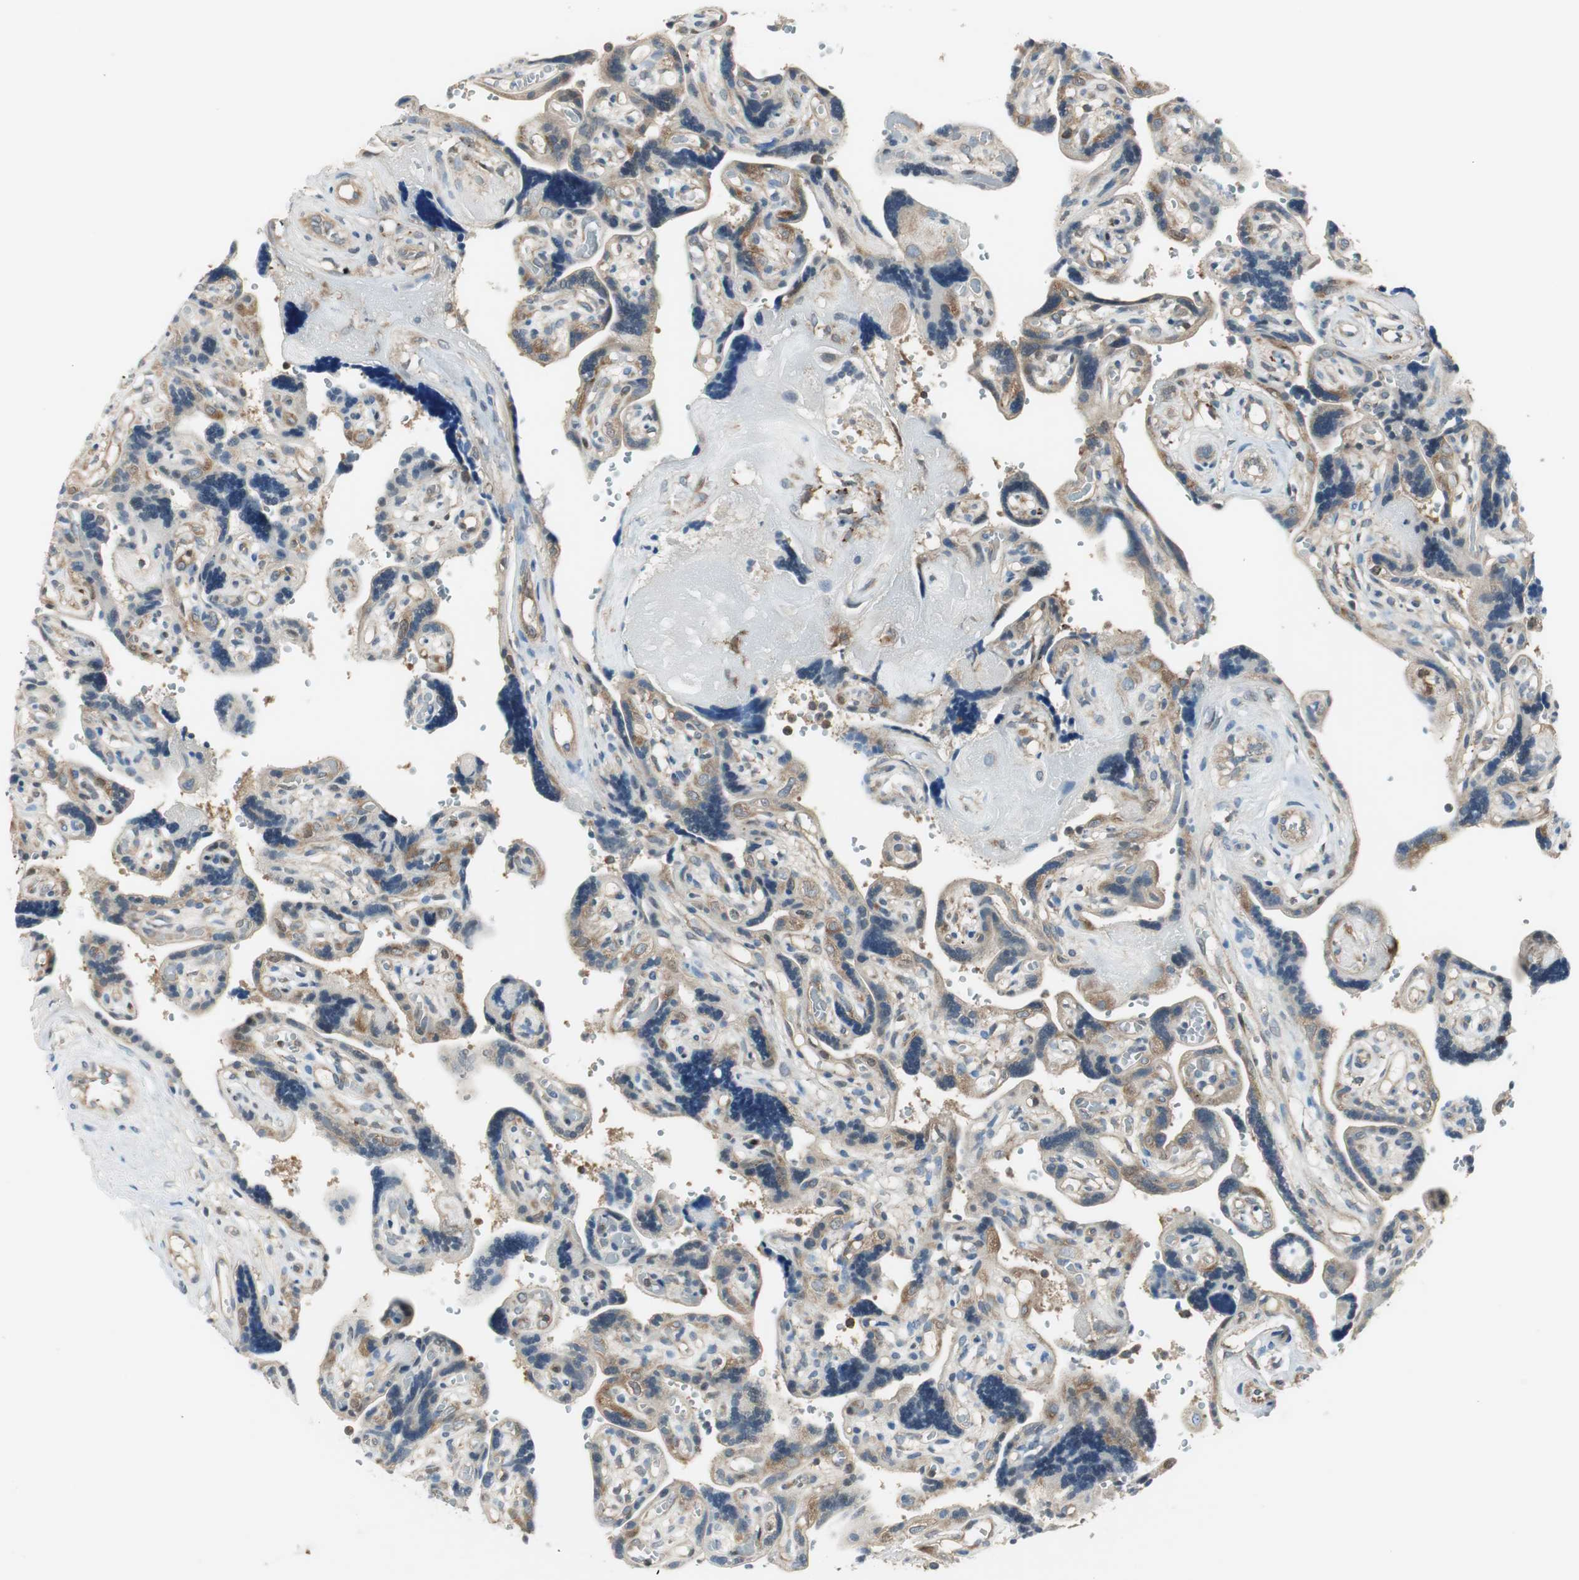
{"staining": {"intensity": "moderate", "quantity": ">75%", "location": "cytoplasmic/membranous"}, "tissue": "placenta", "cell_type": "Trophoblastic cells", "image_type": "normal", "snomed": [{"axis": "morphology", "description": "Normal tissue, NOS"}, {"axis": "topography", "description": "Placenta"}], "caption": "Immunohistochemistry (IHC) of benign placenta exhibits medium levels of moderate cytoplasmic/membranous positivity in about >75% of trophoblastic cells.", "gene": "NCK1", "patient": {"sex": "female", "age": 30}}